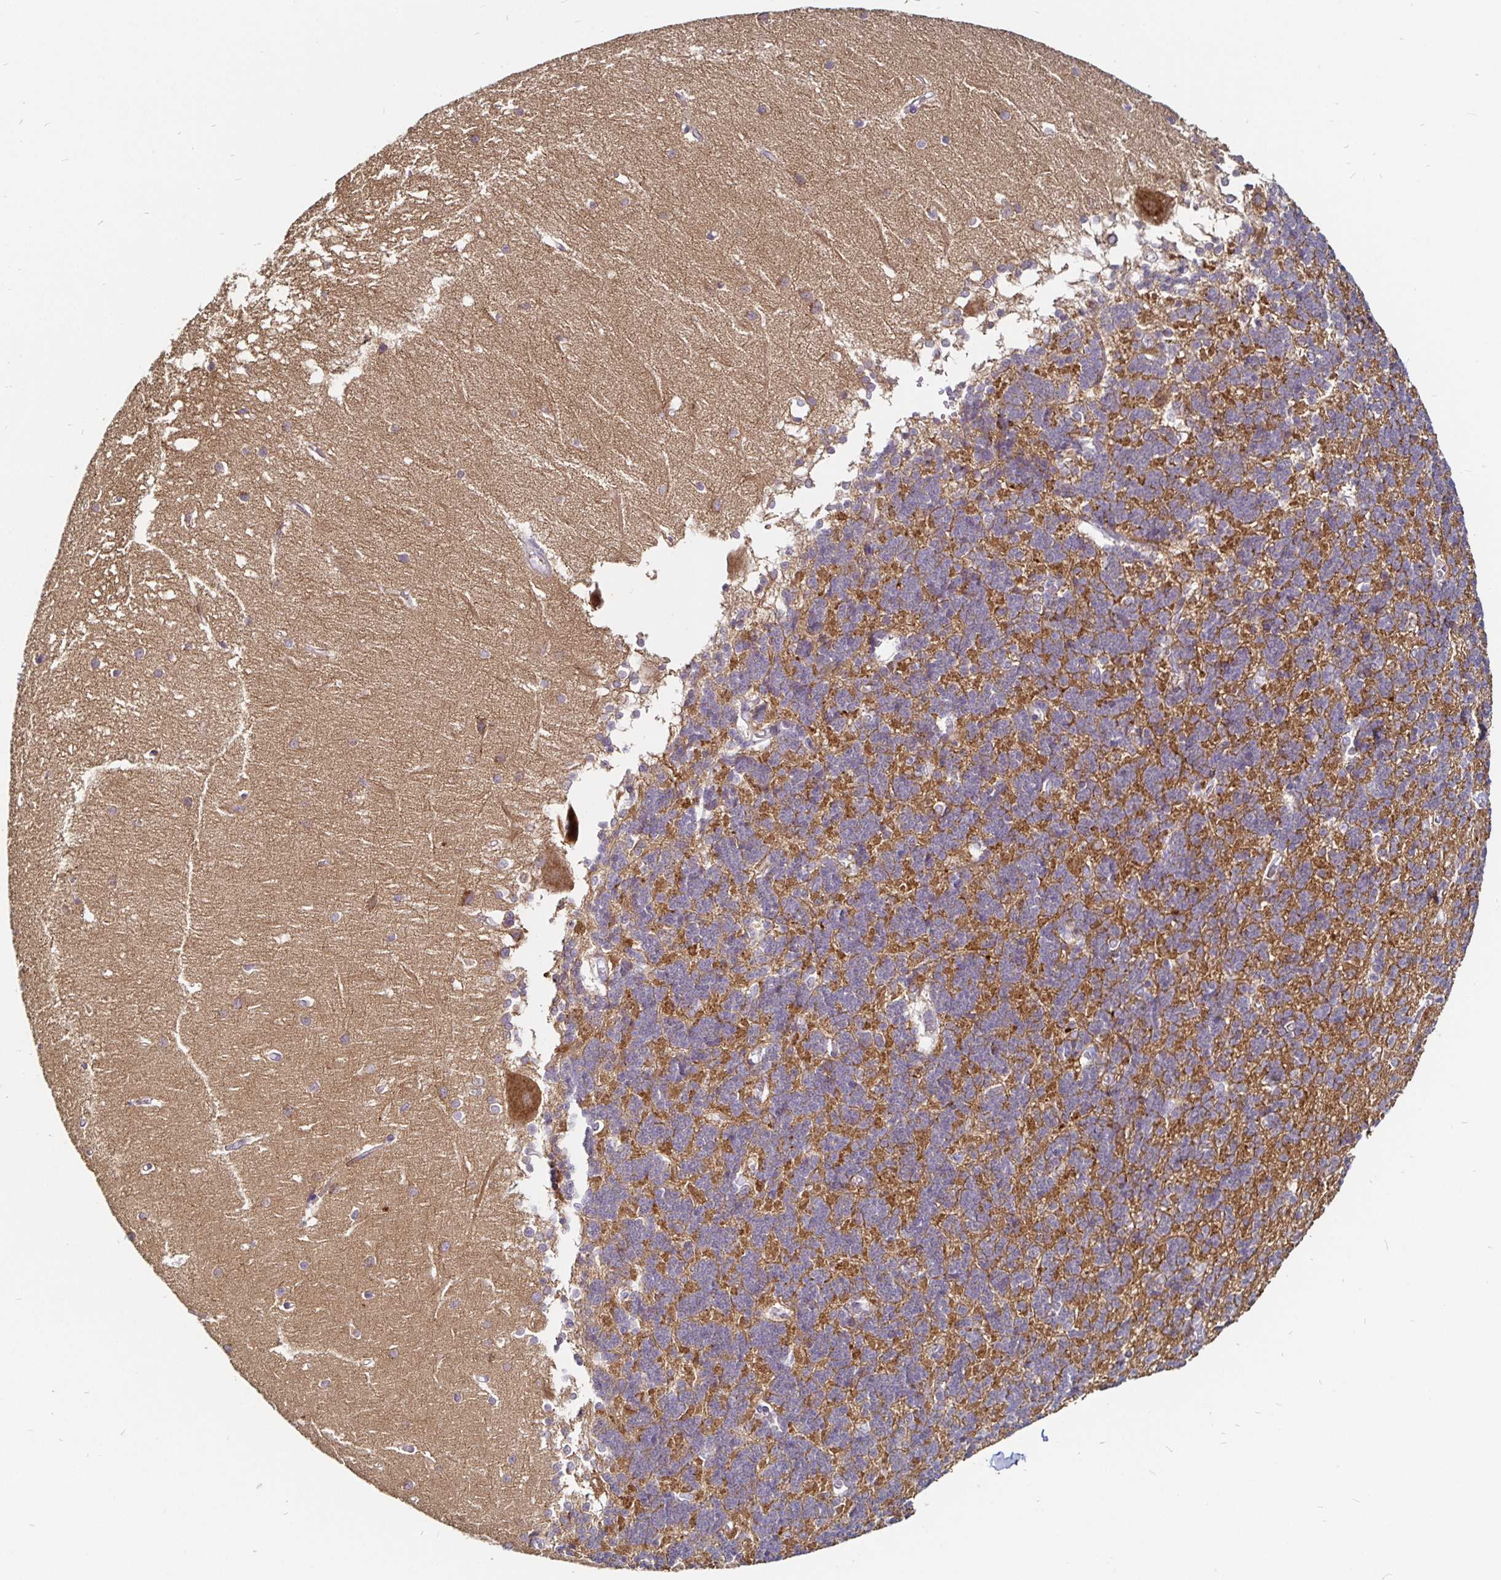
{"staining": {"intensity": "strong", "quantity": "25%-75%", "location": "cytoplasmic/membranous"}, "tissue": "cerebellum", "cell_type": "Cells in granular layer", "image_type": "normal", "snomed": [{"axis": "morphology", "description": "Normal tissue, NOS"}, {"axis": "topography", "description": "Cerebellum"}], "caption": "Brown immunohistochemical staining in normal cerebellum exhibits strong cytoplasmic/membranous positivity in approximately 25%-75% of cells in granular layer.", "gene": "FAIM2", "patient": {"sex": "male", "age": 37}}